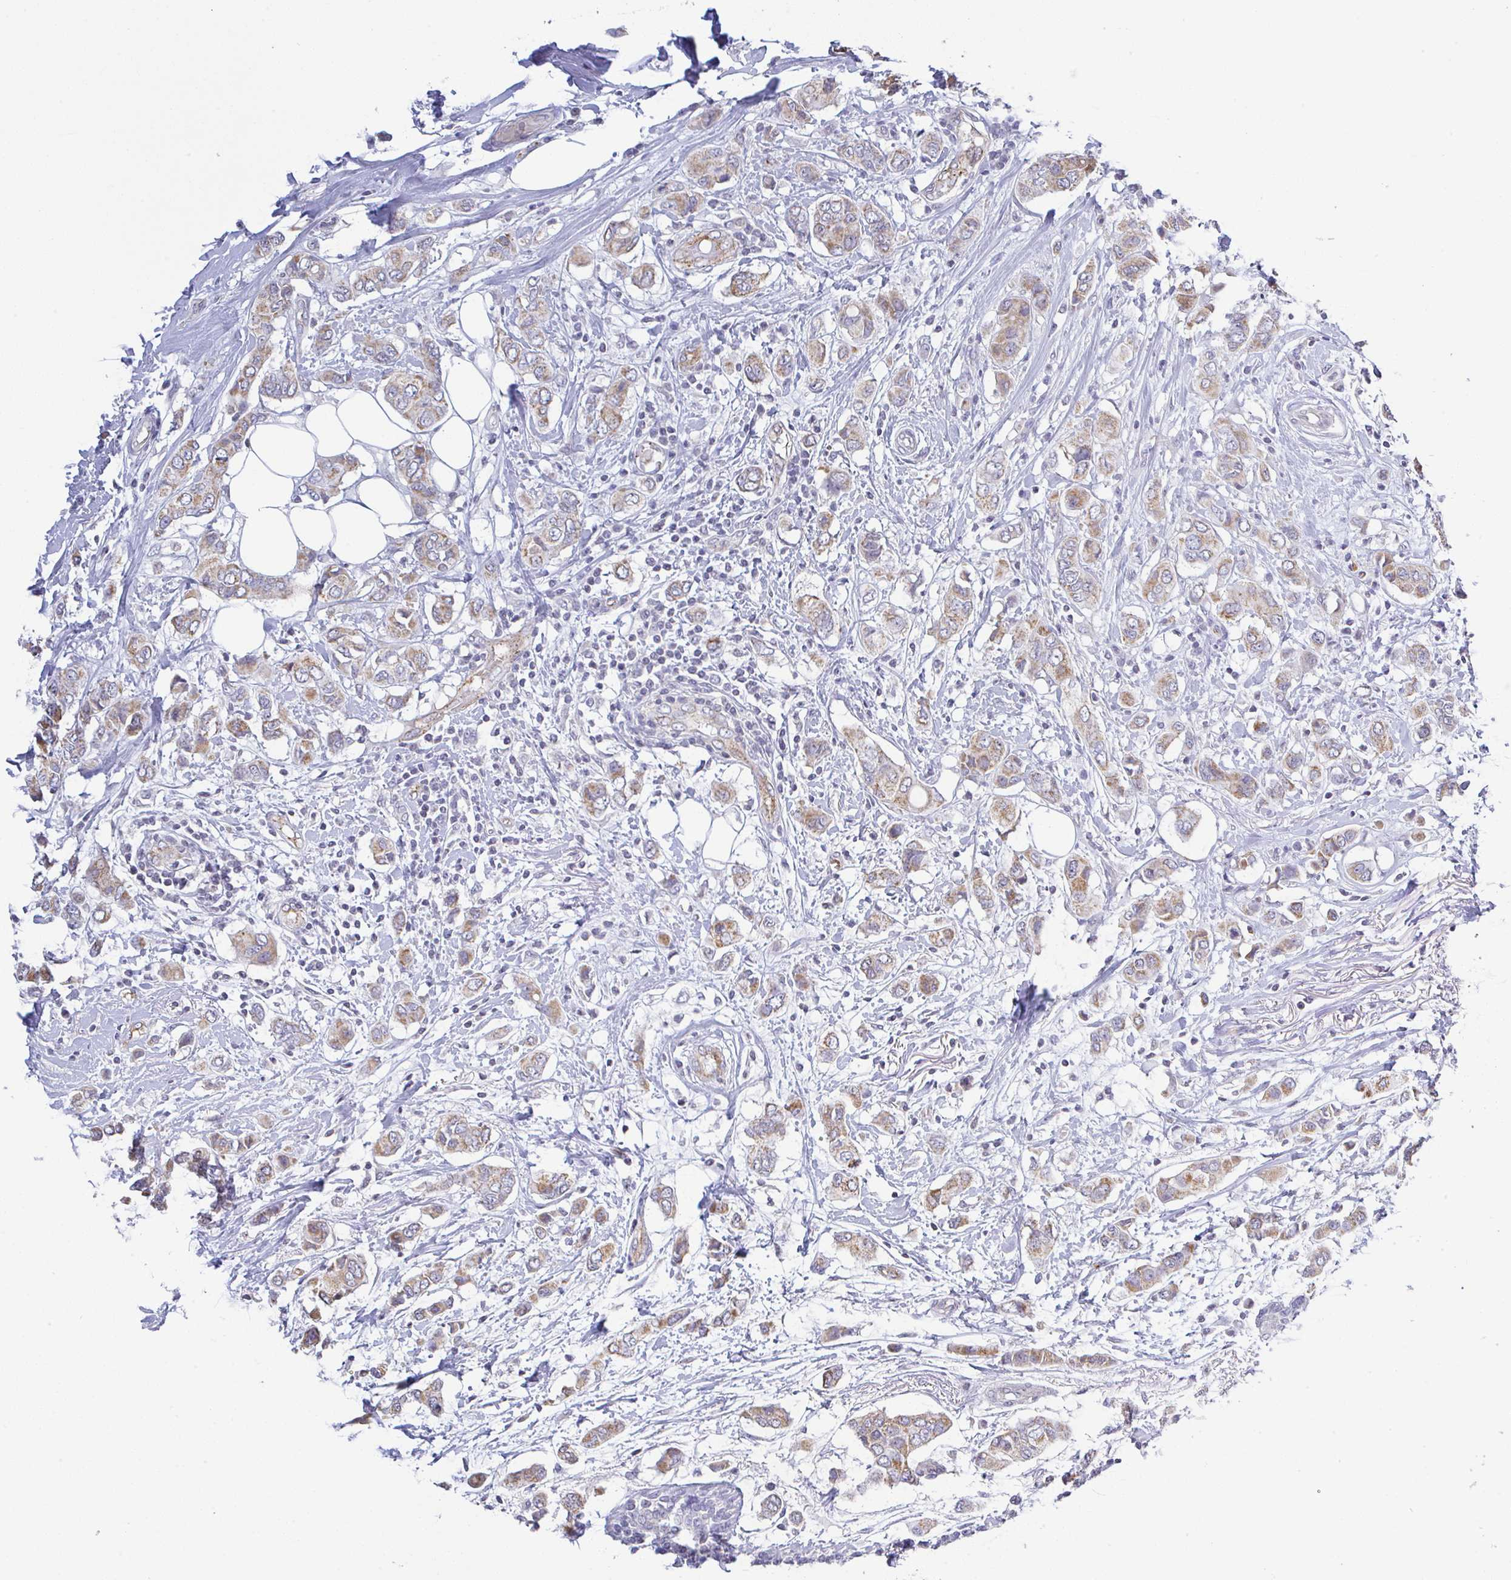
{"staining": {"intensity": "moderate", "quantity": "25%-75%", "location": "cytoplasmic/membranous"}, "tissue": "breast cancer", "cell_type": "Tumor cells", "image_type": "cancer", "snomed": [{"axis": "morphology", "description": "Lobular carcinoma"}, {"axis": "topography", "description": "Breast"}], "caption": "Human breast cancer stained with a brown dye reveals moderate cytoplasmic/membranous positive expression in about 25%-75% of tumor cells.", "gene": "PLCD4", "patient": {"sex": "female", "age": 51}}